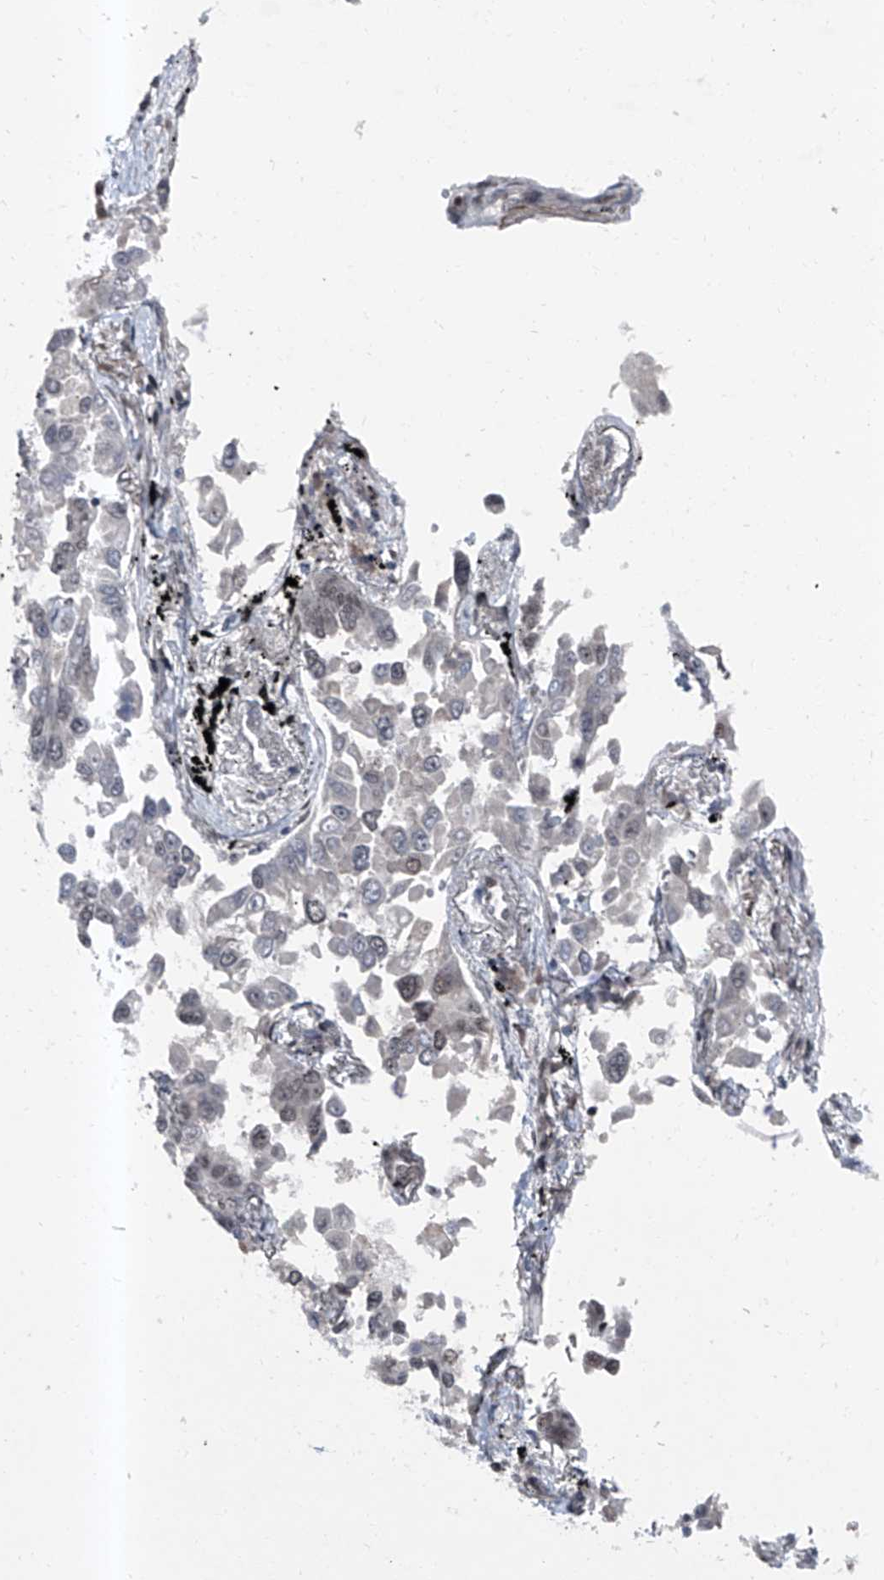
{"staining": {"intensity": "negative", "quantity": "none", "location": "none"}, "tissue": "lung cancer", "cell_type": "Tumor cells", "image_type": "cancer", "snomed": [{"axis": "morphology", "description": "Adenocarcinoma, NOS"}, {"axis": "topography", "description": "Lung"}], "caption": "Lung cancer (adenocarcinoma) stained for a protein using immunohistochemistry displays no staining tumor cells.", "gene": "BMI1", "patient": {"sex": "female", "age": 67}}